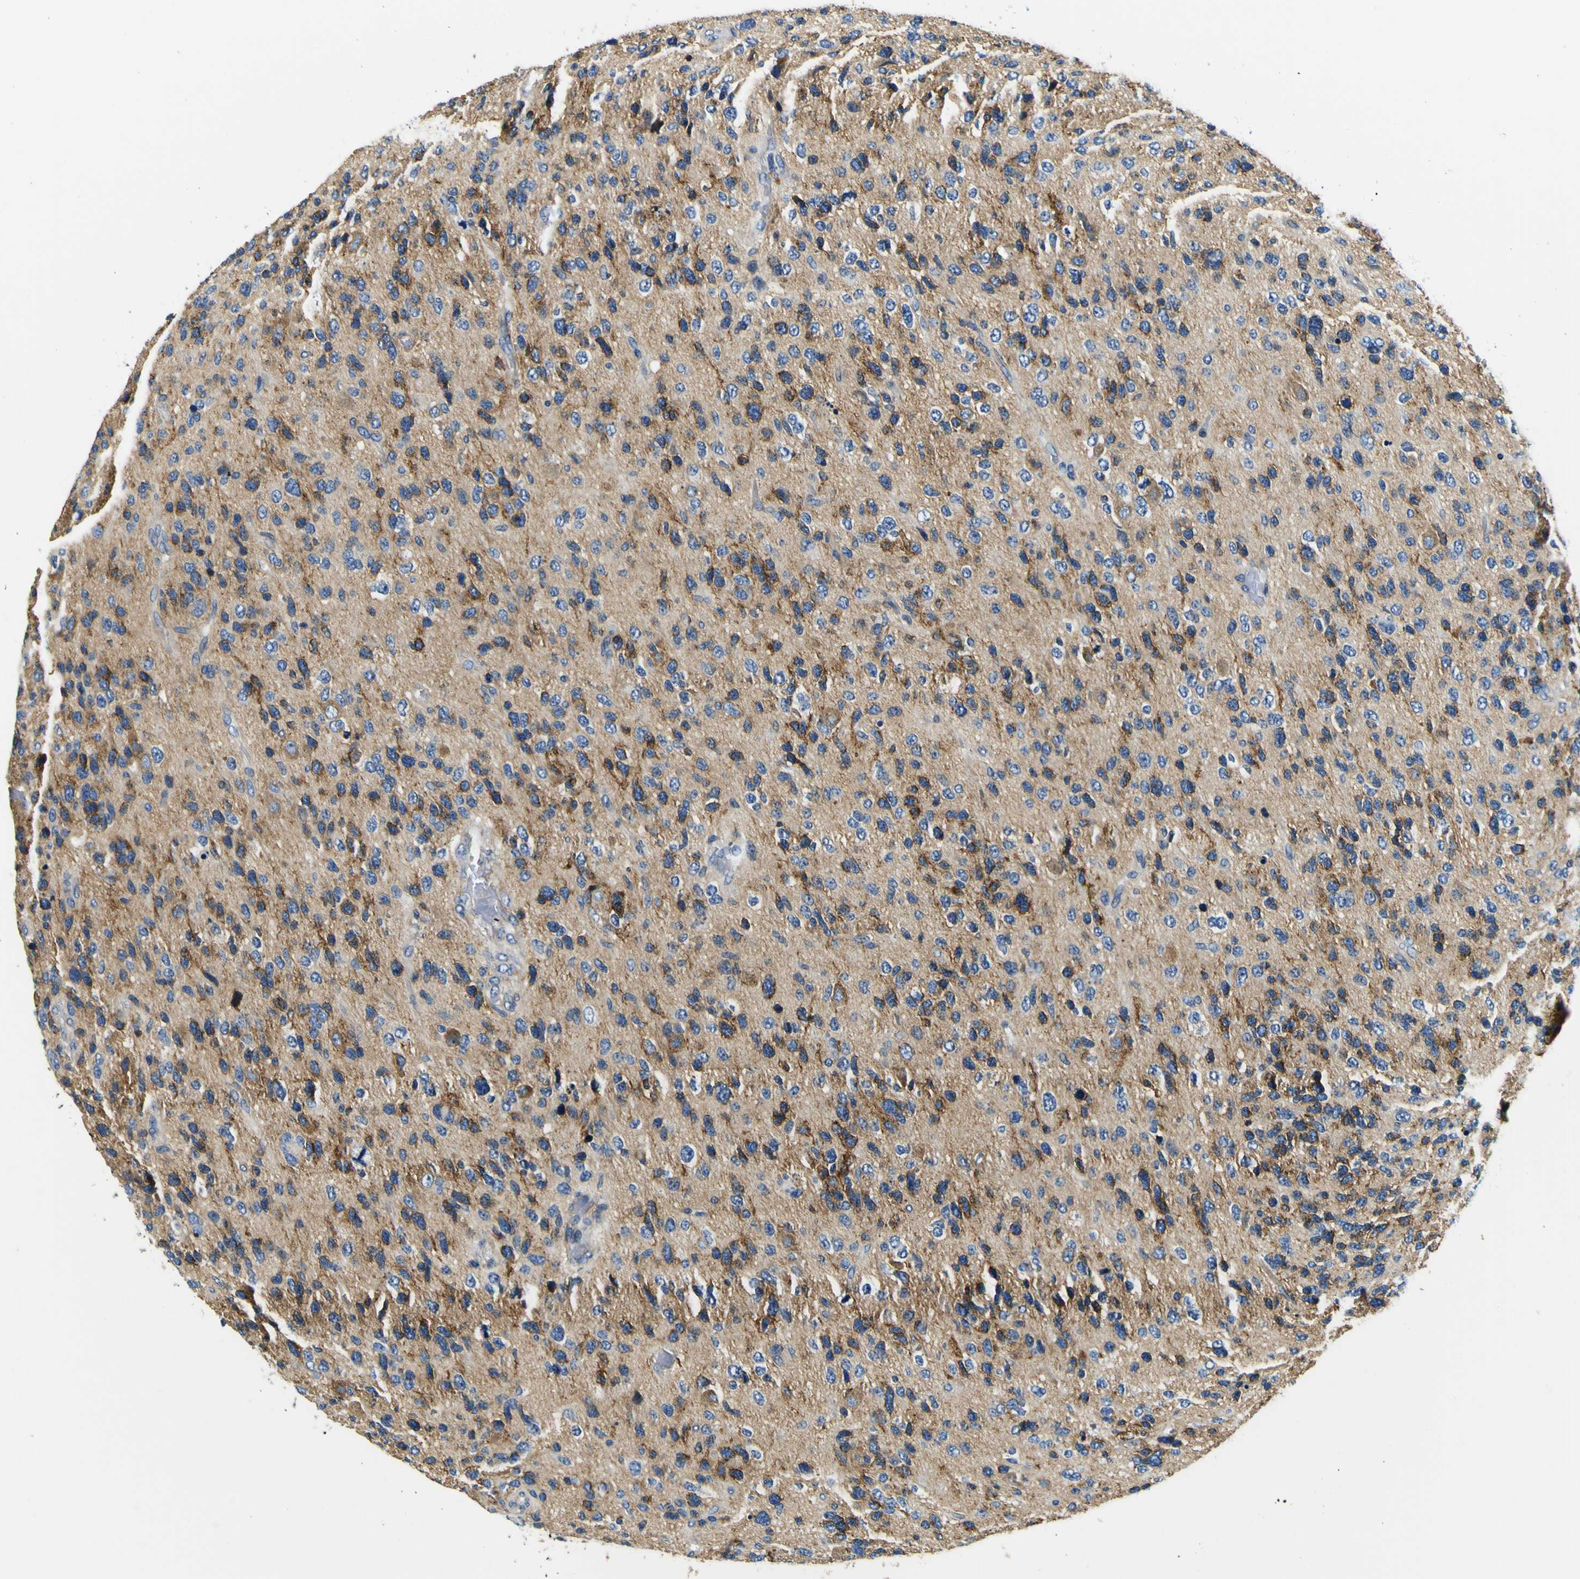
{"staining": {"intensity": "moderate", "quantity": "25%-75%", "location": "cytoplasmic/membranous,nuclear"}, "tissue": "glioma", "cell_type": "Tumor cells", "image_type": "cancer", "snomed": [{"axis": "morphology", "description": "Glioma, malignant, High grade"}, {"axis": "topography", "description": "Brain"}], "caption": "DAB immunohistochemical staining of malignant glioma (high-grade) reveals moderate cytoplasmic/membranous and nuclear protein staining in about 25%-75% of tumor cells.", "gene": "CLSTN1", "patient": {"sex": "female", "age": 58}}